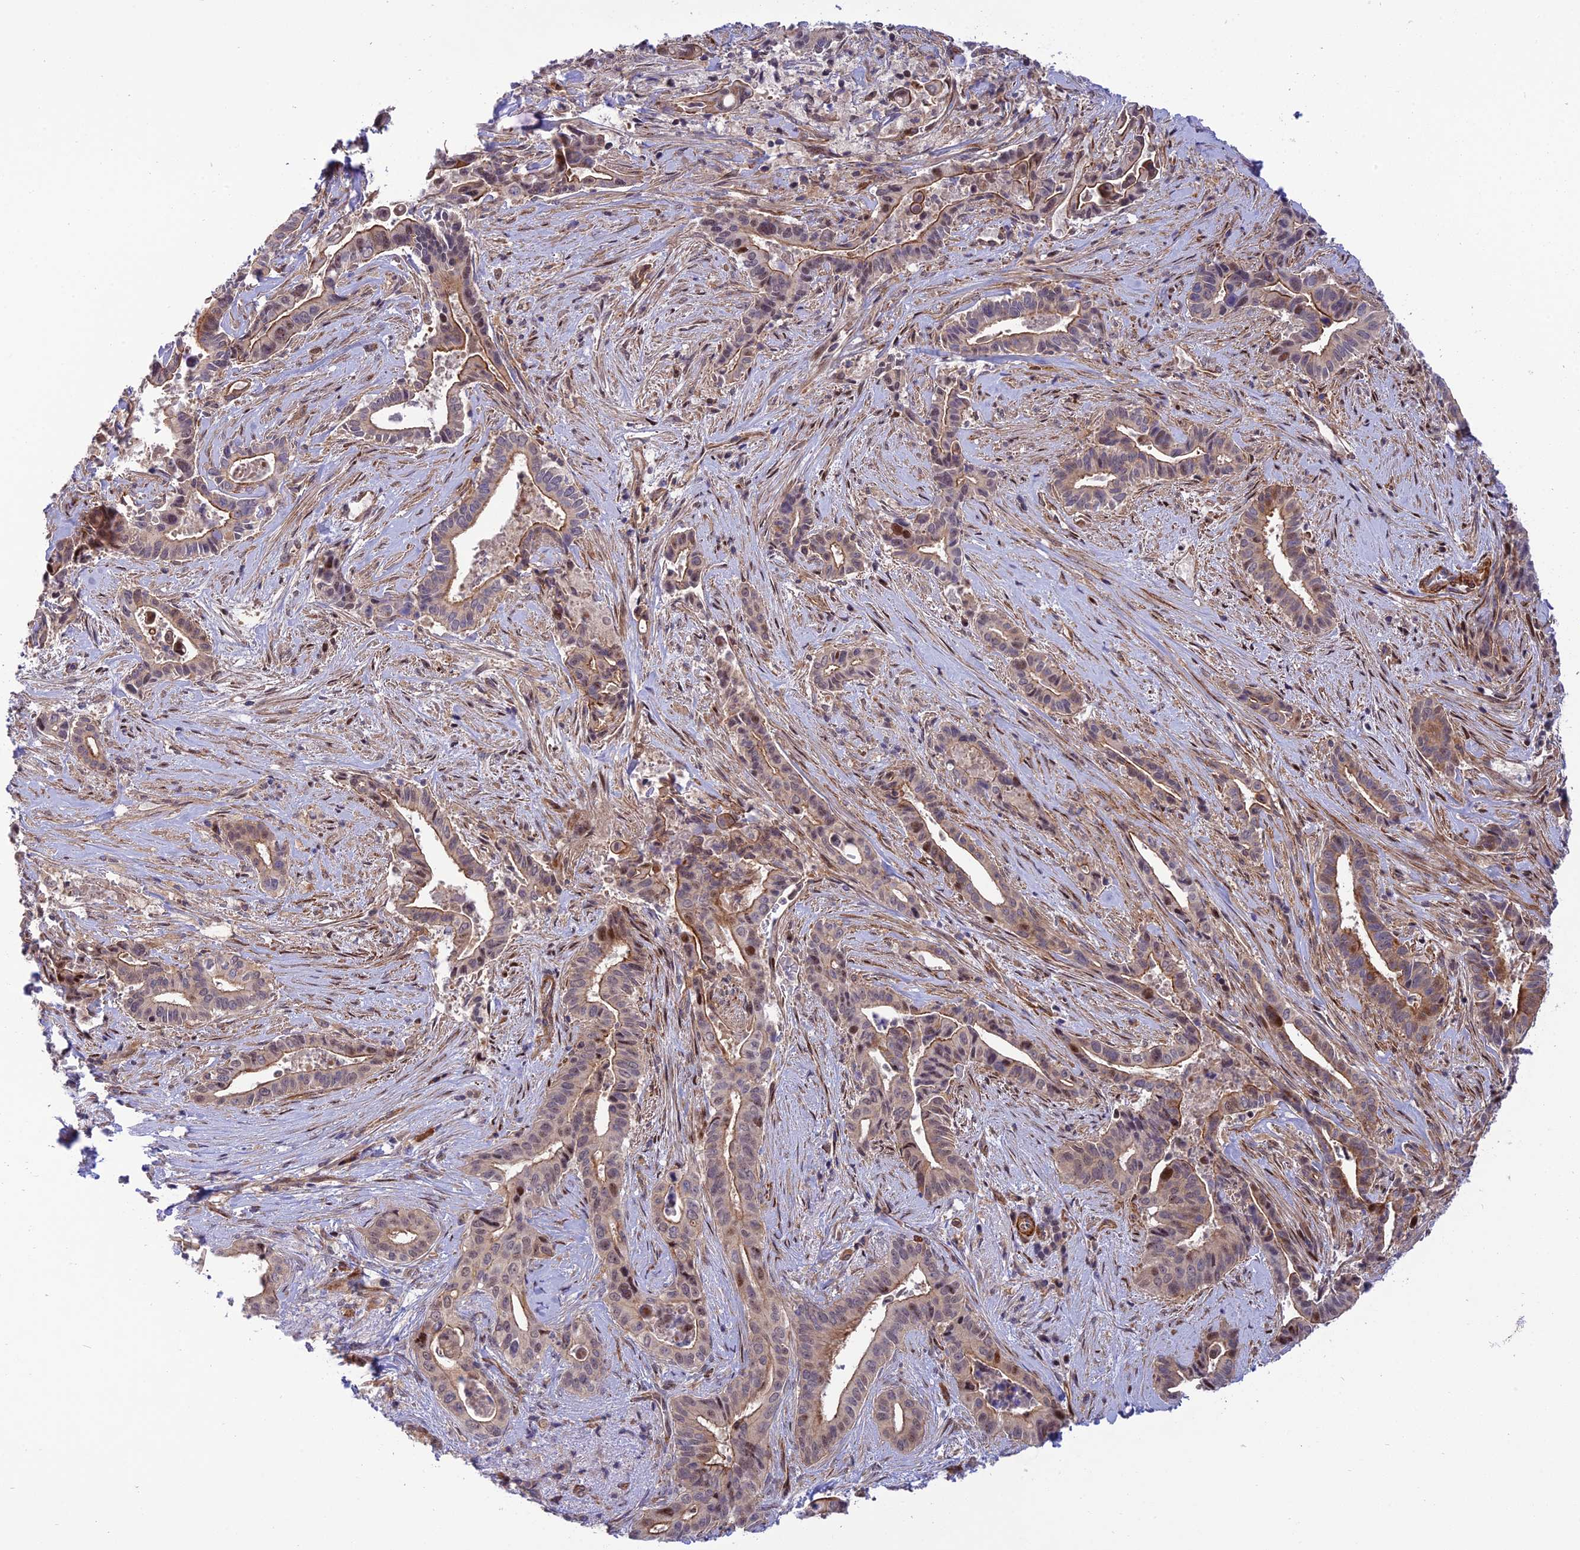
{"staining": {"intensity": "moderate", "quantity": ">75%", "location": "cytoplasmic/membranous"}, "tissue": "pancreatic cancer", "cell_type": "Tumor cells", "image_type": "cancer", "snomed": [{"axis": "morphology", "description": "Adenocarcinoma, NOS"}, {"axis": "topography", "description": "Pancreas"}], "caption": "Brown immunohistochemical staining in pancreatic cancer shows moderate cytoplasmic/membranous staining in approximately >75% of tumor cells.", "gene": "ZNF584", "patient": {"sex": "female", "age": 77}}